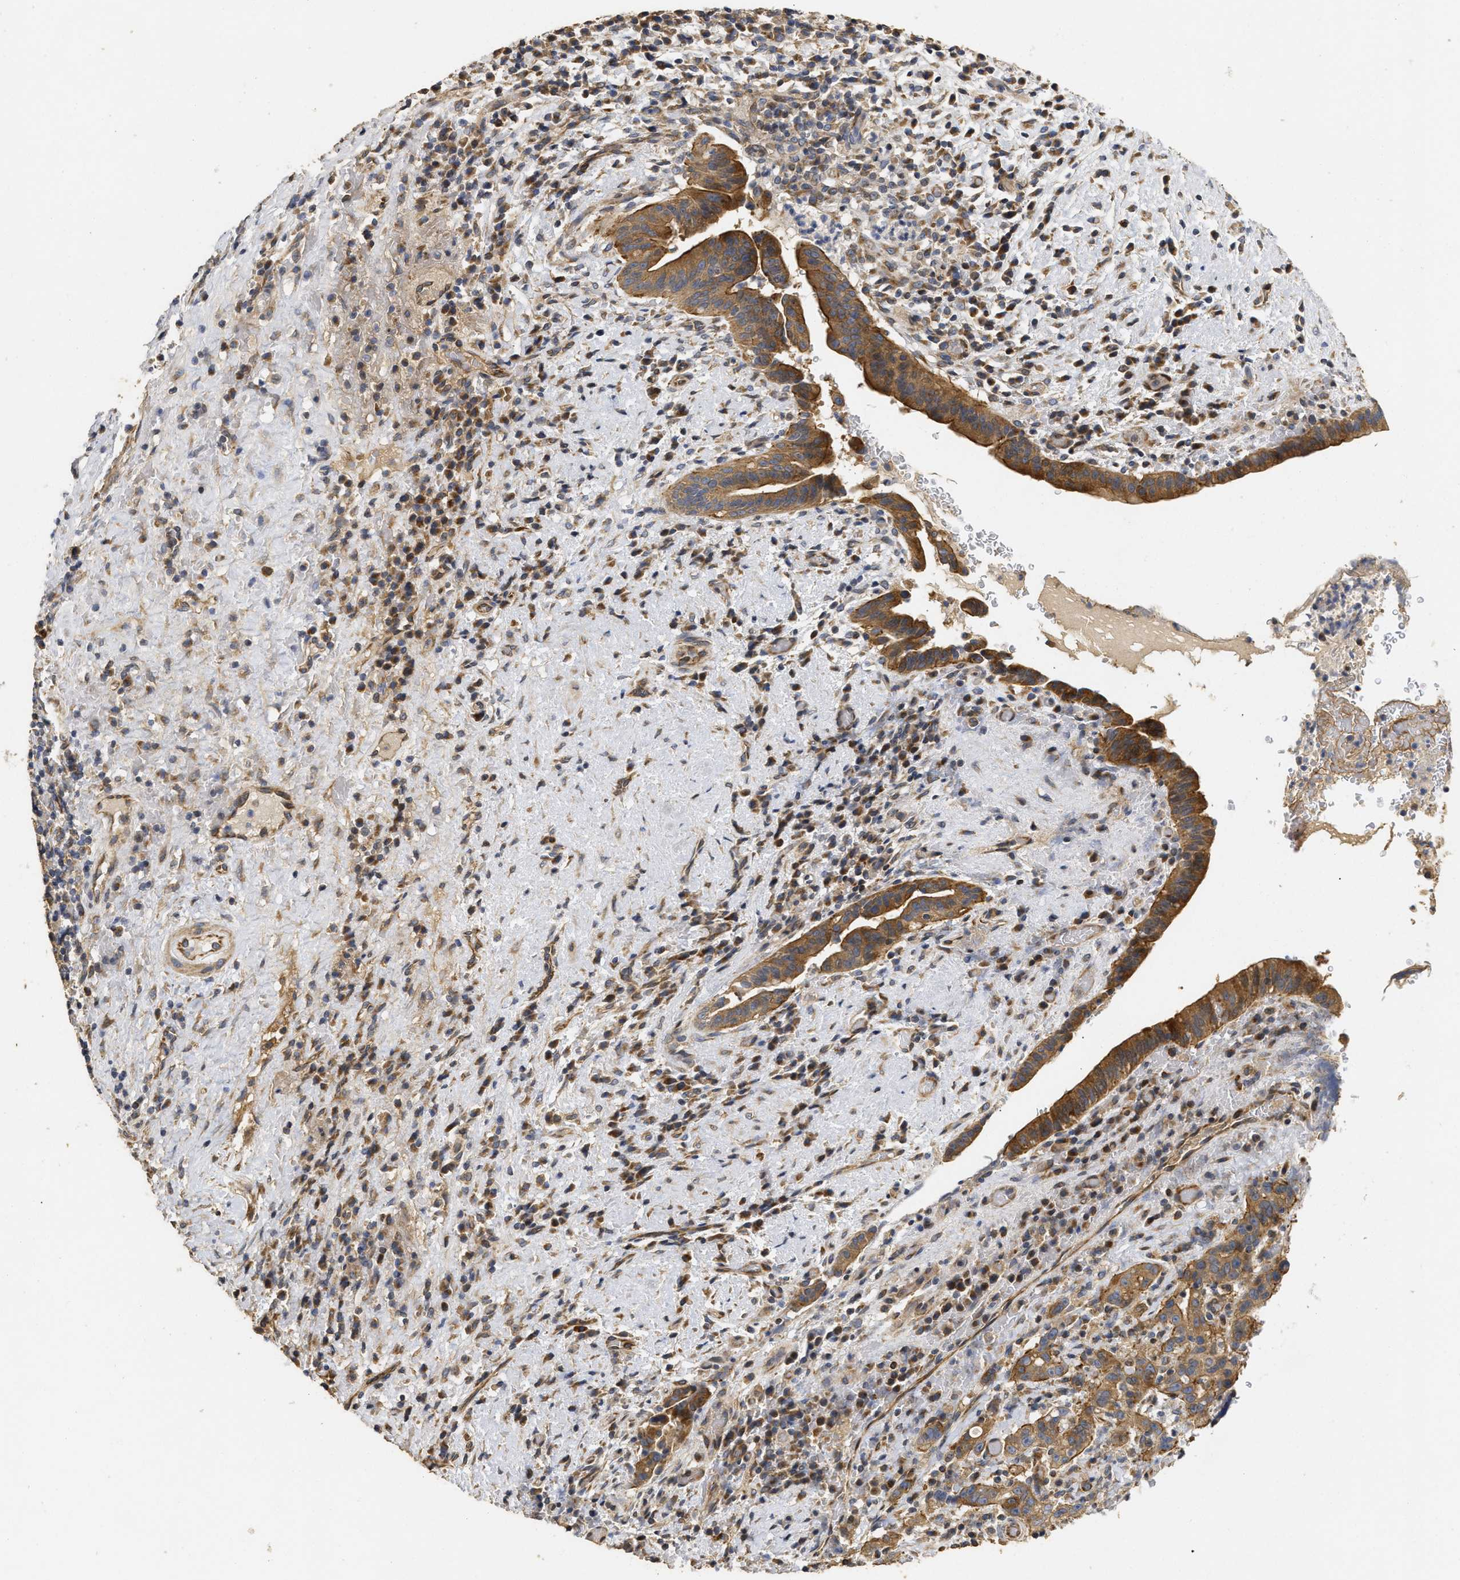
{"staining": {"intensity": "moderate", "quantity": ">75%", "location": "cytoplasmic/membranous"}, "tissue": "liver cancer", "cell_type": "Tumor cells", "image_type": "cancer", "snomed": [{"axis": "morphology", "description": "Cholangiocarcinoma"}, {"axis": "topography", "description": "Liver"}], "caption": "Immunohistochemistry (DAB (3,3'-diaminobenzidine)) staining of liver cancer (cholangiocarcinoma) displays moderate cytoplasmic/membranous protein staining in about >75% of tumor cells.", "gene": "NAV1", "patient": {"sex": "female", "age": 38}}